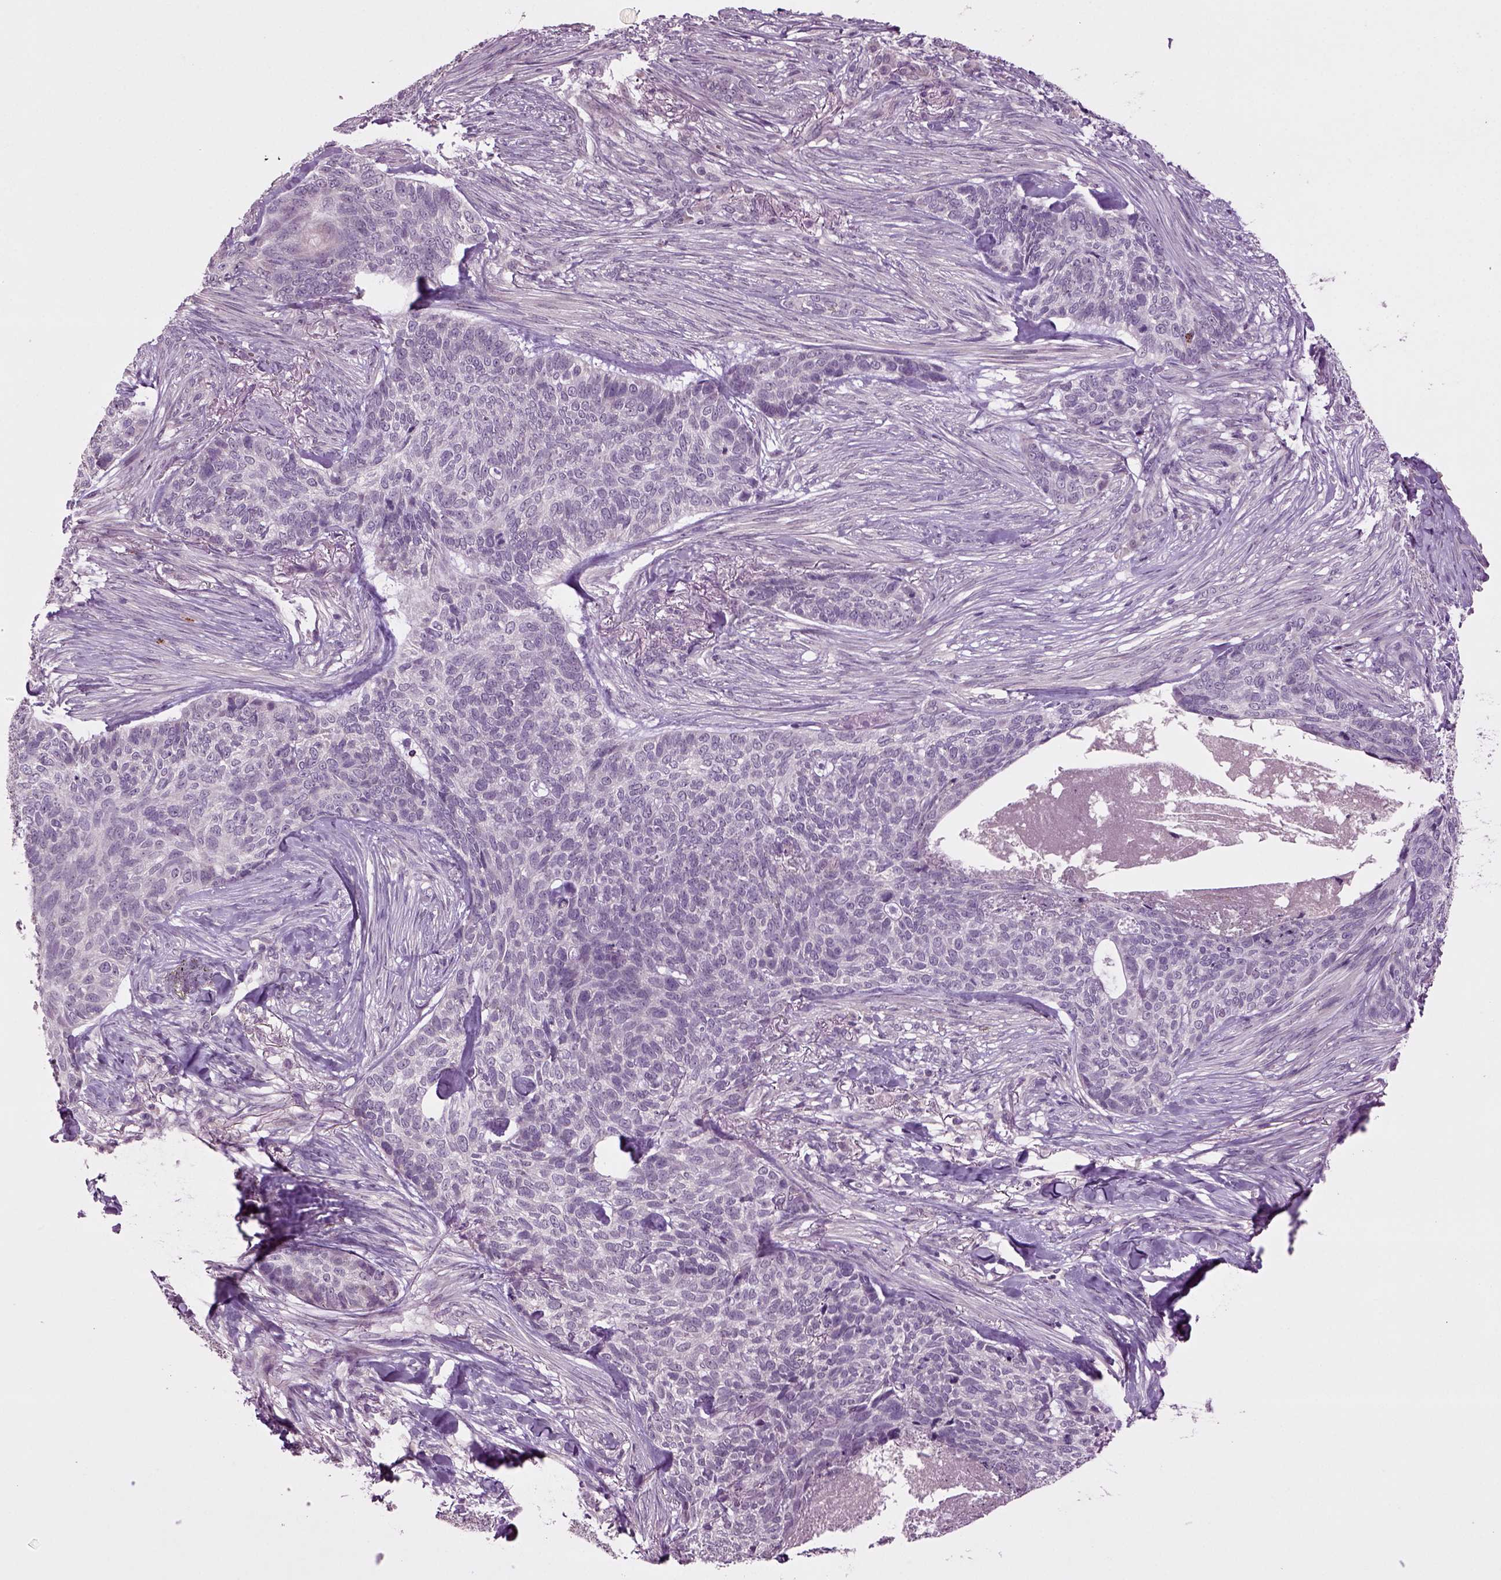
{"staining": {"intensity": "negative", "quantity": "none", "location": "none"}, "tissue": "skin cancer", "cell_type": "Tumor cells", "image_type": "cancer", "snomed": [{"axis": "morphology", "description": "Basal cell carcinoma"}, {"axis": "topography", "description": "Skin"}], "caption": "This image is of skin cancer stained with immunohistochemistry to label a protein in brown with the nuclei are counter-stained blue. There is no positivity in tumor cells.", "gene": "SLC17A6", "patient": {"sex": "female", "age": 69}}